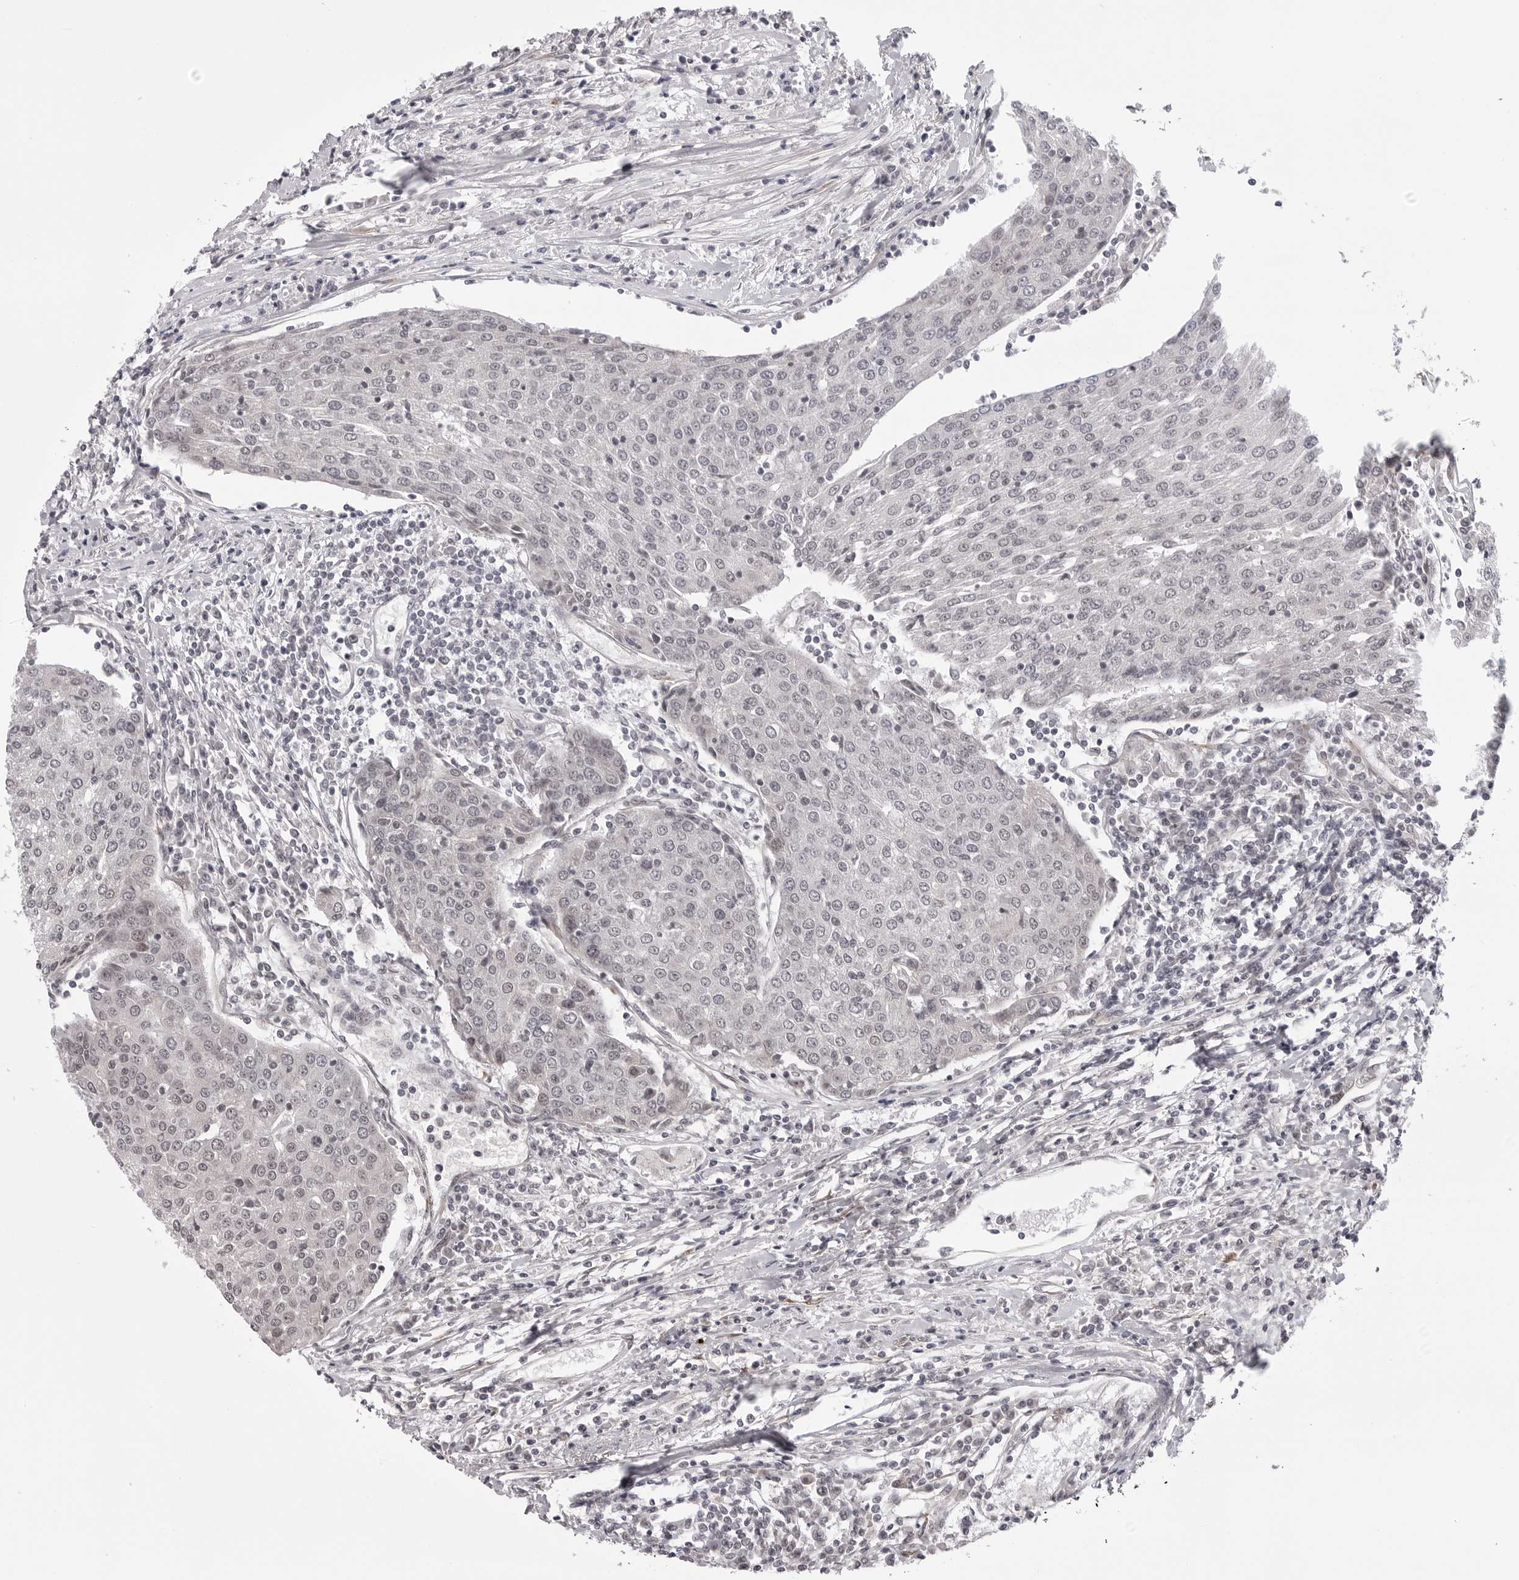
{"staining": {"intensity": "weak", "quantity": "<25%", "location": "nuclear"}, "tissue": "urothelial cancer", "cell_type": "Tumor cells", "image_type": "cancer", "snomed": [{"axis": "morphology", "description": "Urothelial carcinoma, High grade"}, {"axis": "topography", "description": "Urinary bladder"}], "caption": "Human high-grade urothelial carcinoma stained for a protein using immunohistochemistry (IHC) shows no staining in tumor cells.", "gene": "PHF3", "patient": {"sex": "female", "age": 85}}